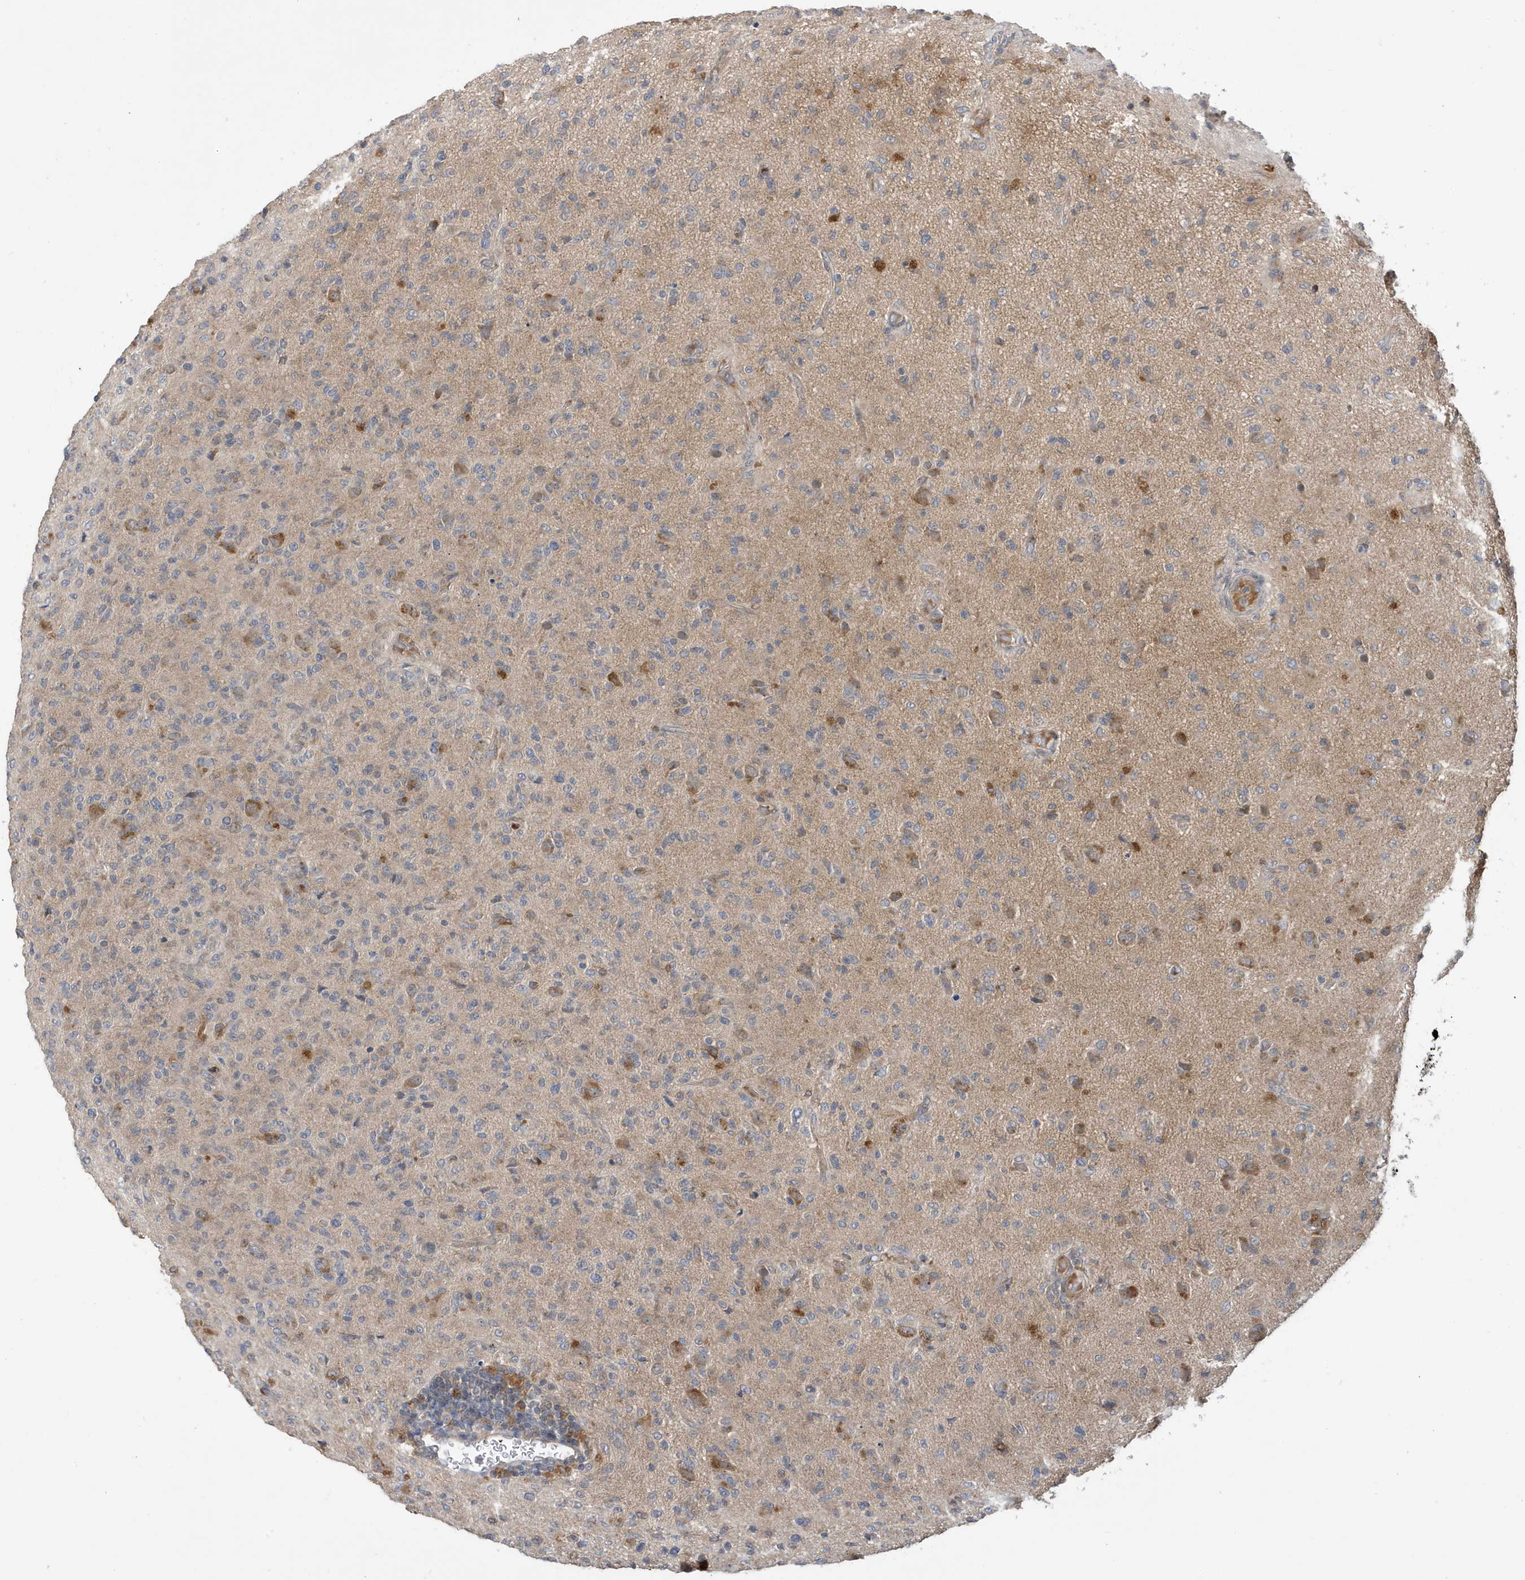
{"staining": {"intensity": "weak", "quantity": "<25%", "location": "cytoplasmic/membranous"}, "tissue": "glioma", "cell_type": "Tumor cells", "image_type": "cancer", "snomed": [{"axis": "morphology", "description": "Glioma, malignant, High grade"}, {"axis": "topography", "description": "Brain"}], "caption": "Immunohistochemistry (IHC) histopathology image of glioma stained for a protein (brown), which displays no expression in tumor cells.", "gene": "LAPTM4A", "patient": {"sex": "female", "age": 57}}